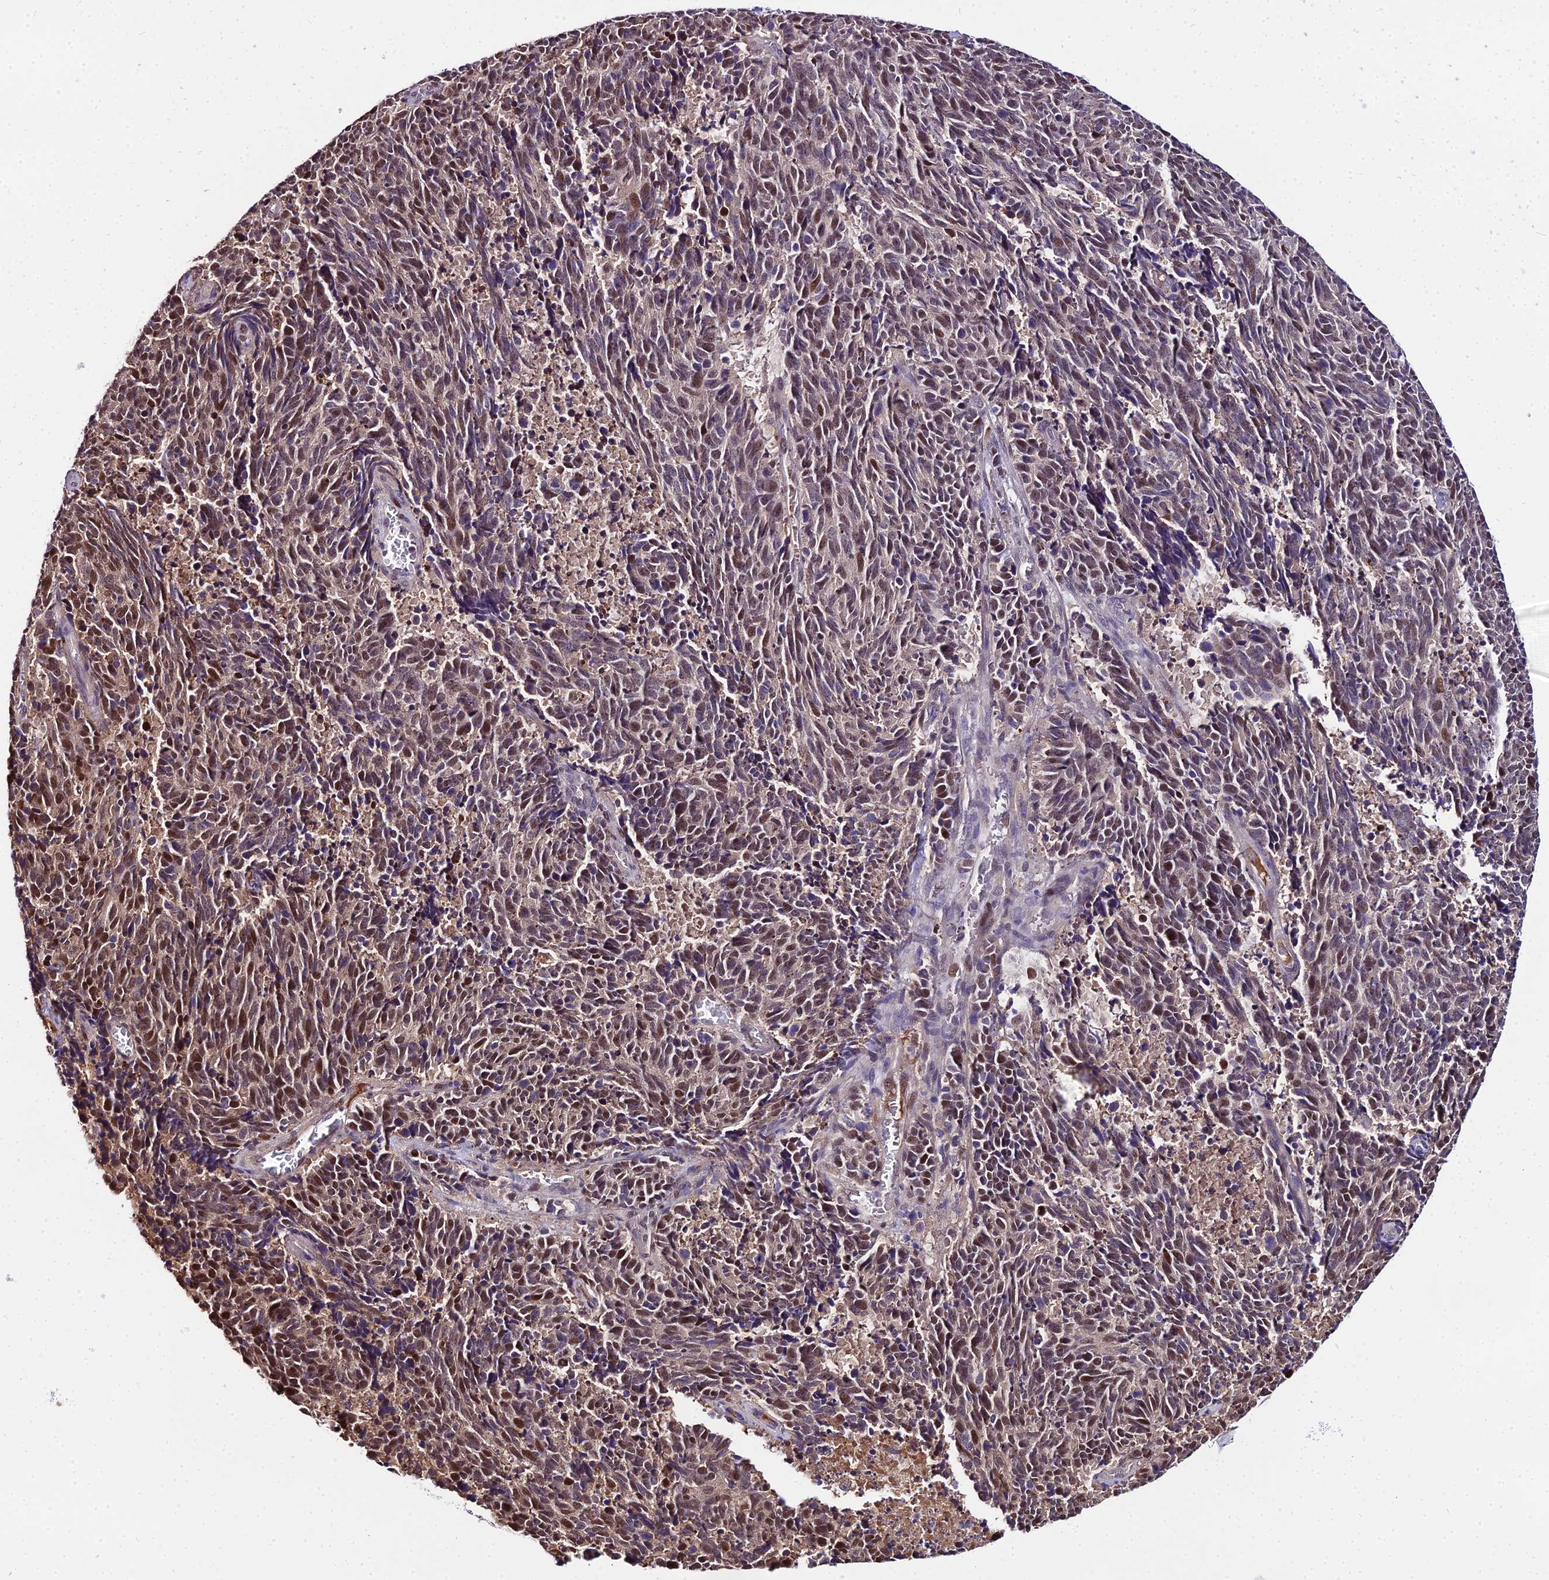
{"staining": {"intensity": "moderate", "quantity": "25%-75%", "location": "cytoplasmic/membranous,nuclear"}, "tissue": "cervical cancer", "cell_type": "Tumor cells", "image_type": "cancer", "snomed": [{"axis": "morphology", "description": "Squamous cell carcinoma, NOS"}, {"axis": "topography", "description": "Cervix"}], "caption": "Immunohistochemistry photomicrograph of human cervical cancer stained for a protein (brown), which demonstrates medium levels of moderate cytoplasmic/membranous and nuclear expression in approximately 25%-75% of tumor cells.", "gene": "TRIML2", "patient": {"sex": "female", "age": 29}}